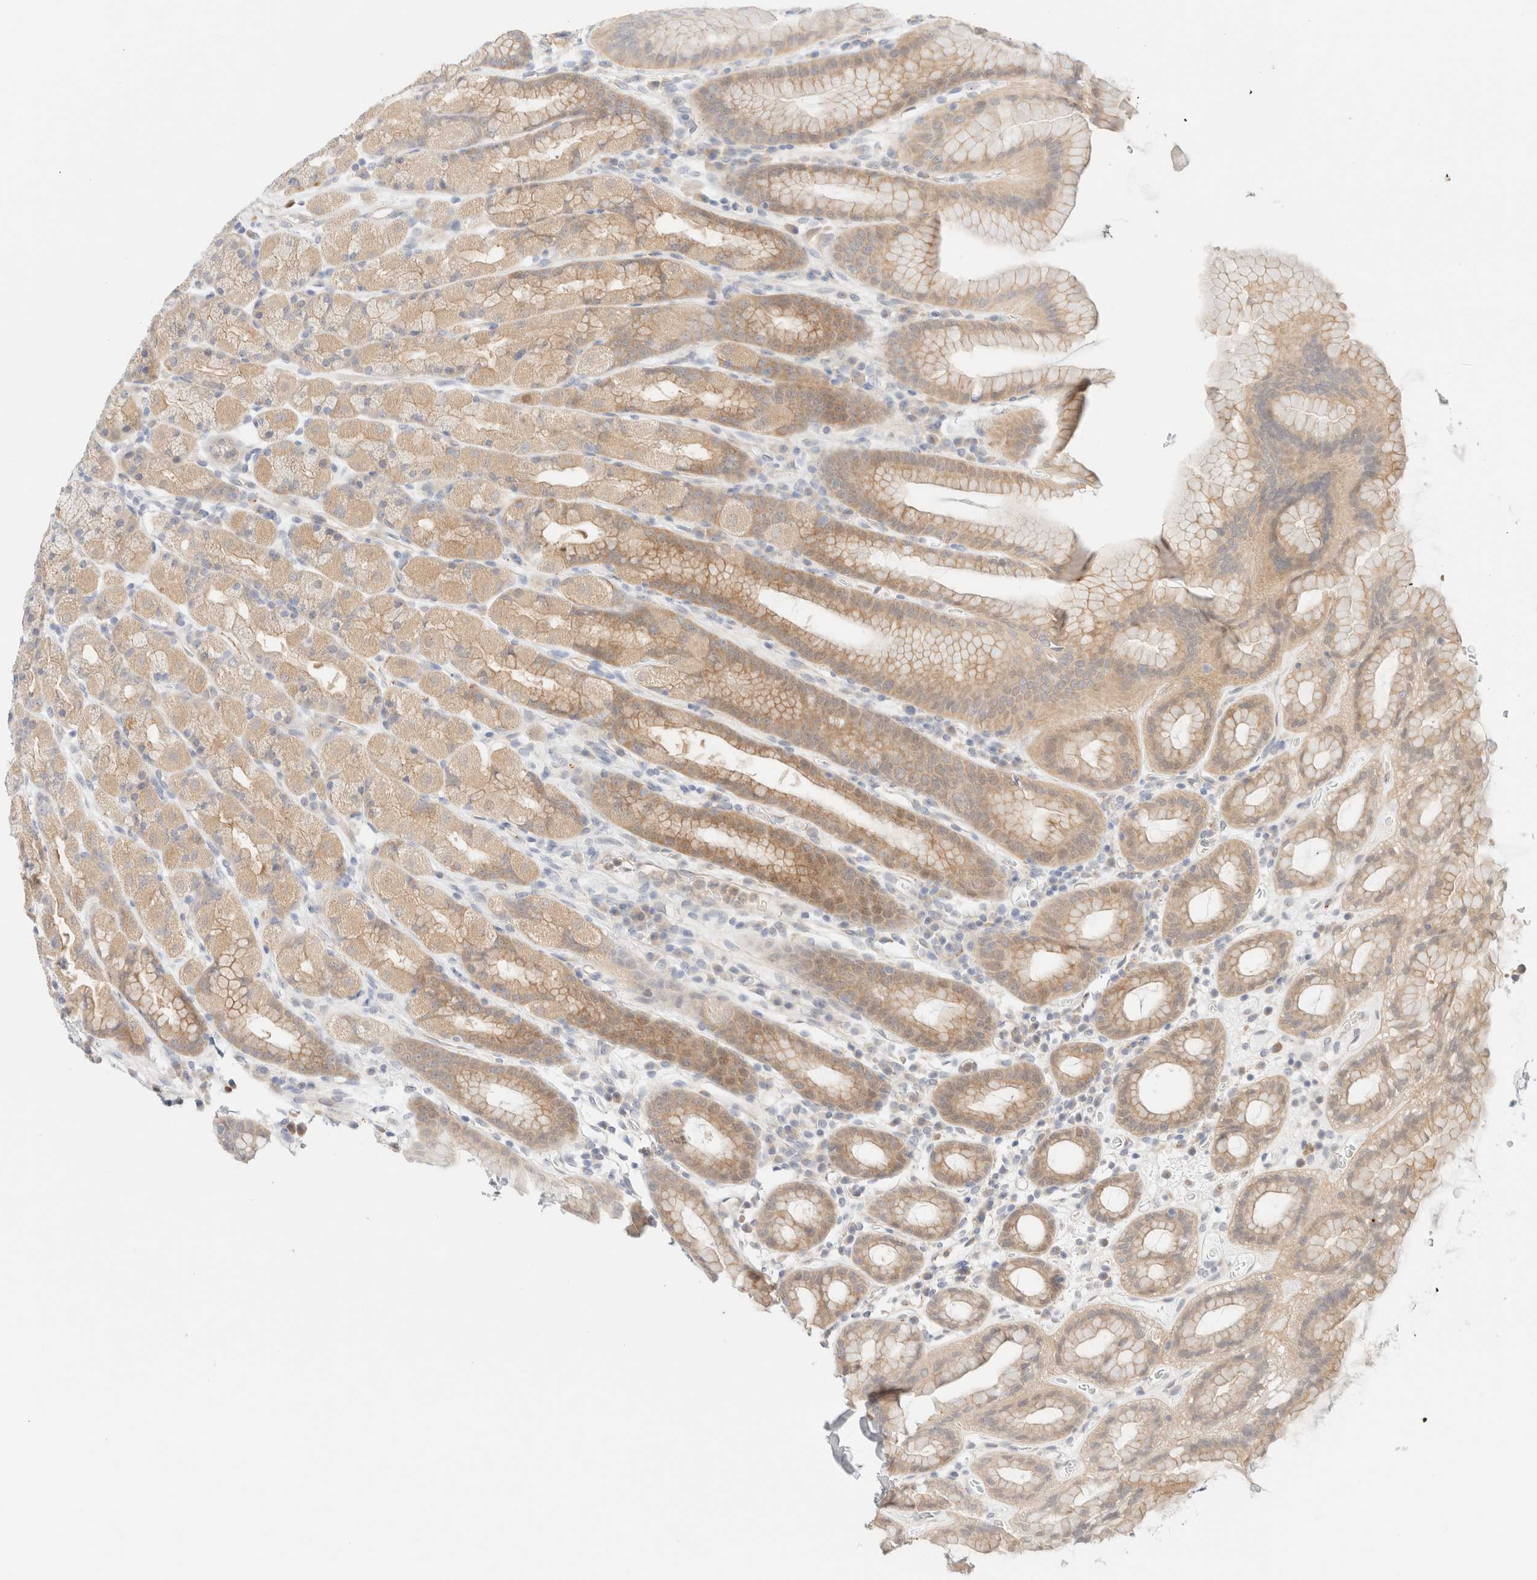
{"staining": {"intensity": "moderate", "quantity": "25%-75%", "location": "cytoplasmic/membranous"}, "tissue": "stomach", "cell_type": "Glandular cells", "image_type": "normal", "snomed": [{"axis": "morphology", "description": "Normal tissue, NOS"}, {"axis": "topography", "description": "Stomach, upper"}], "caption": "Benign stomach was stained to show a protein in brown. There is medium levels of moderate cytoplasmic/membranous positivity in approximately 25%-75% of glandular cells.", "gene": "UNC13B", "patient": {"sex": "male", "age": 68}}